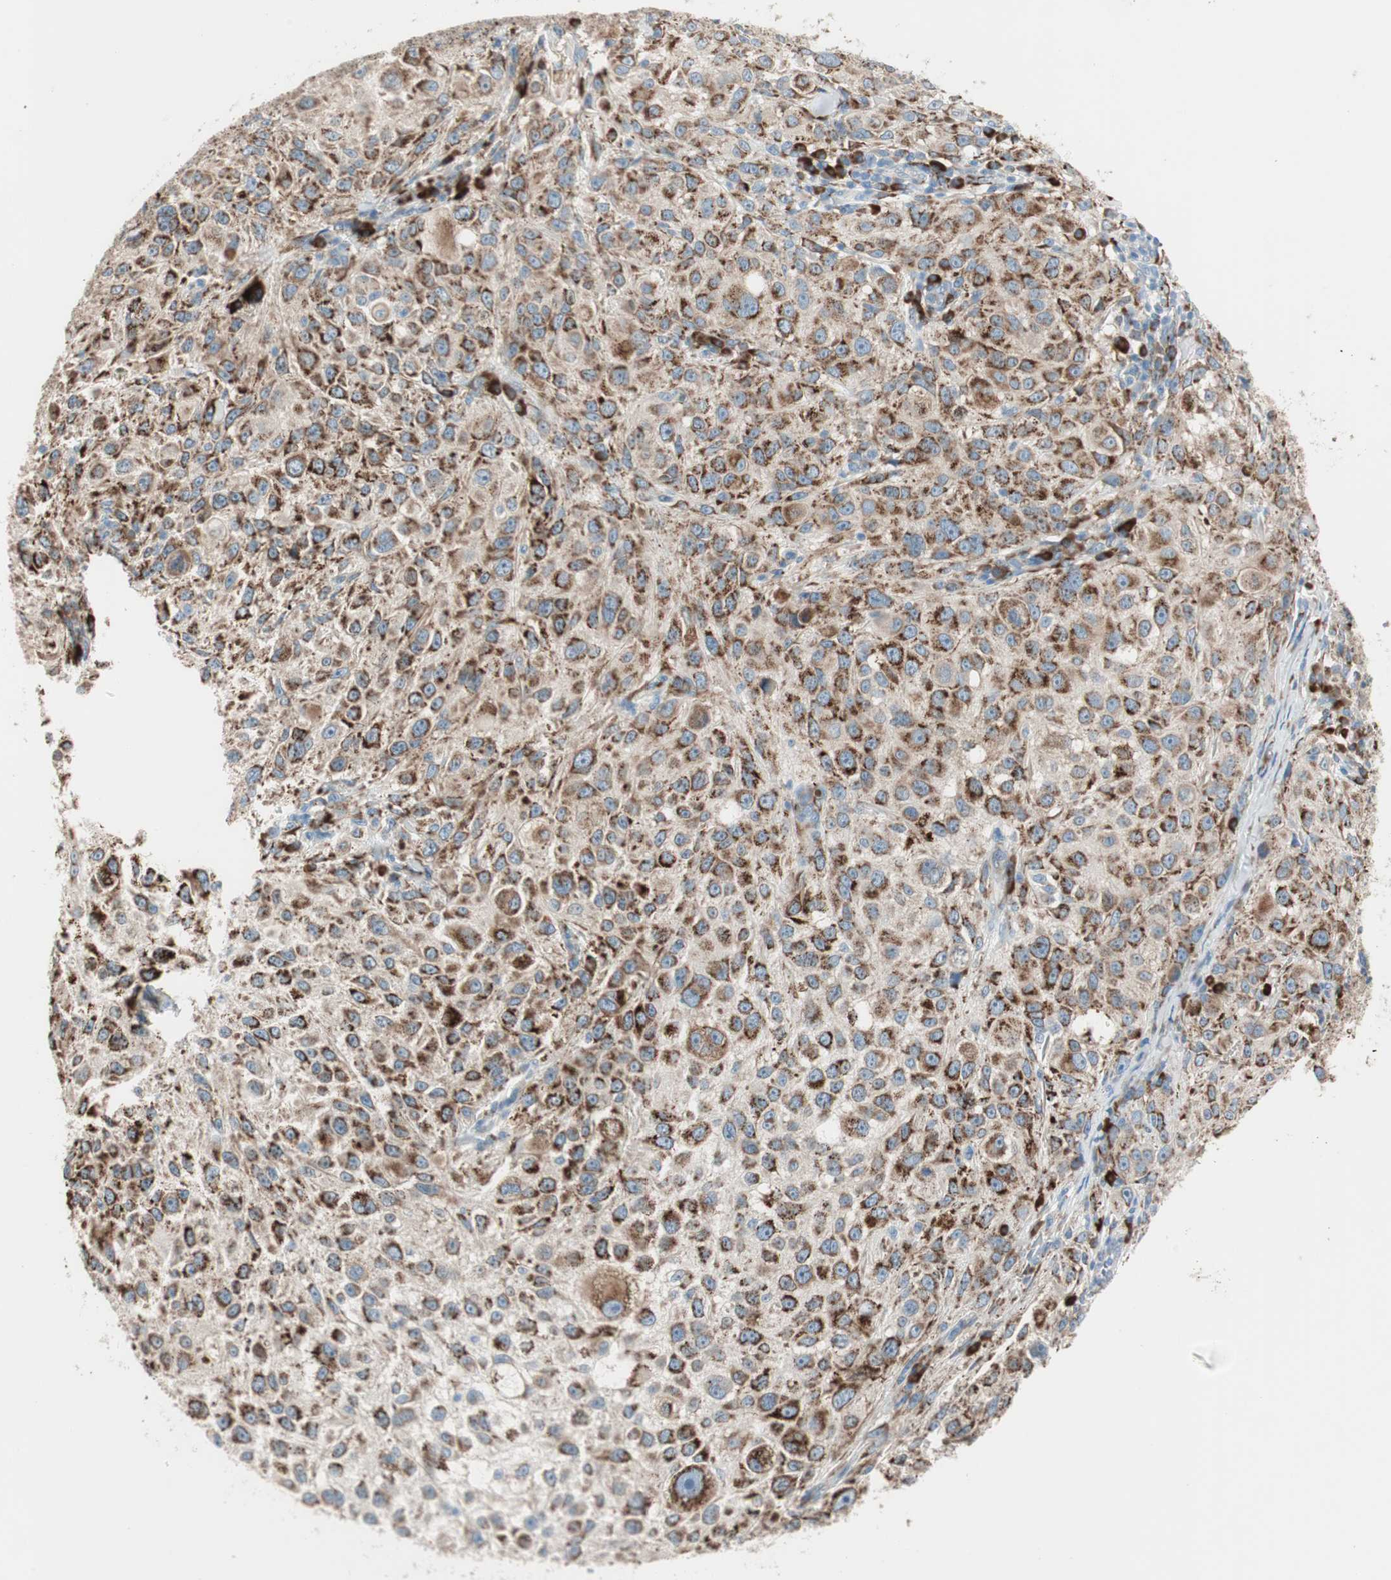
{"staining": {"intensity": "strong", "quantity": ">75%", "location": "cytoplasmic/membranous"}, "tissue": "melanoma", "cell_type": "Tumor cells", "image_type": "cancer", "snomed": [{"axis": "morphology", "description": "Necrosis, NOS"}, {"axis": "morphology", "description": "Malignant melanoma, NOS"}, {"axis": "topography", "description": "Skin"}], "caption": "Brown immunohistochemical staining in human malignant melanoma reveals strong cytoplasmic/membranous staining in about >75% of tumor cells.", "gene": "P4HTM", "patient": {"sex": "female", "age": 87}}